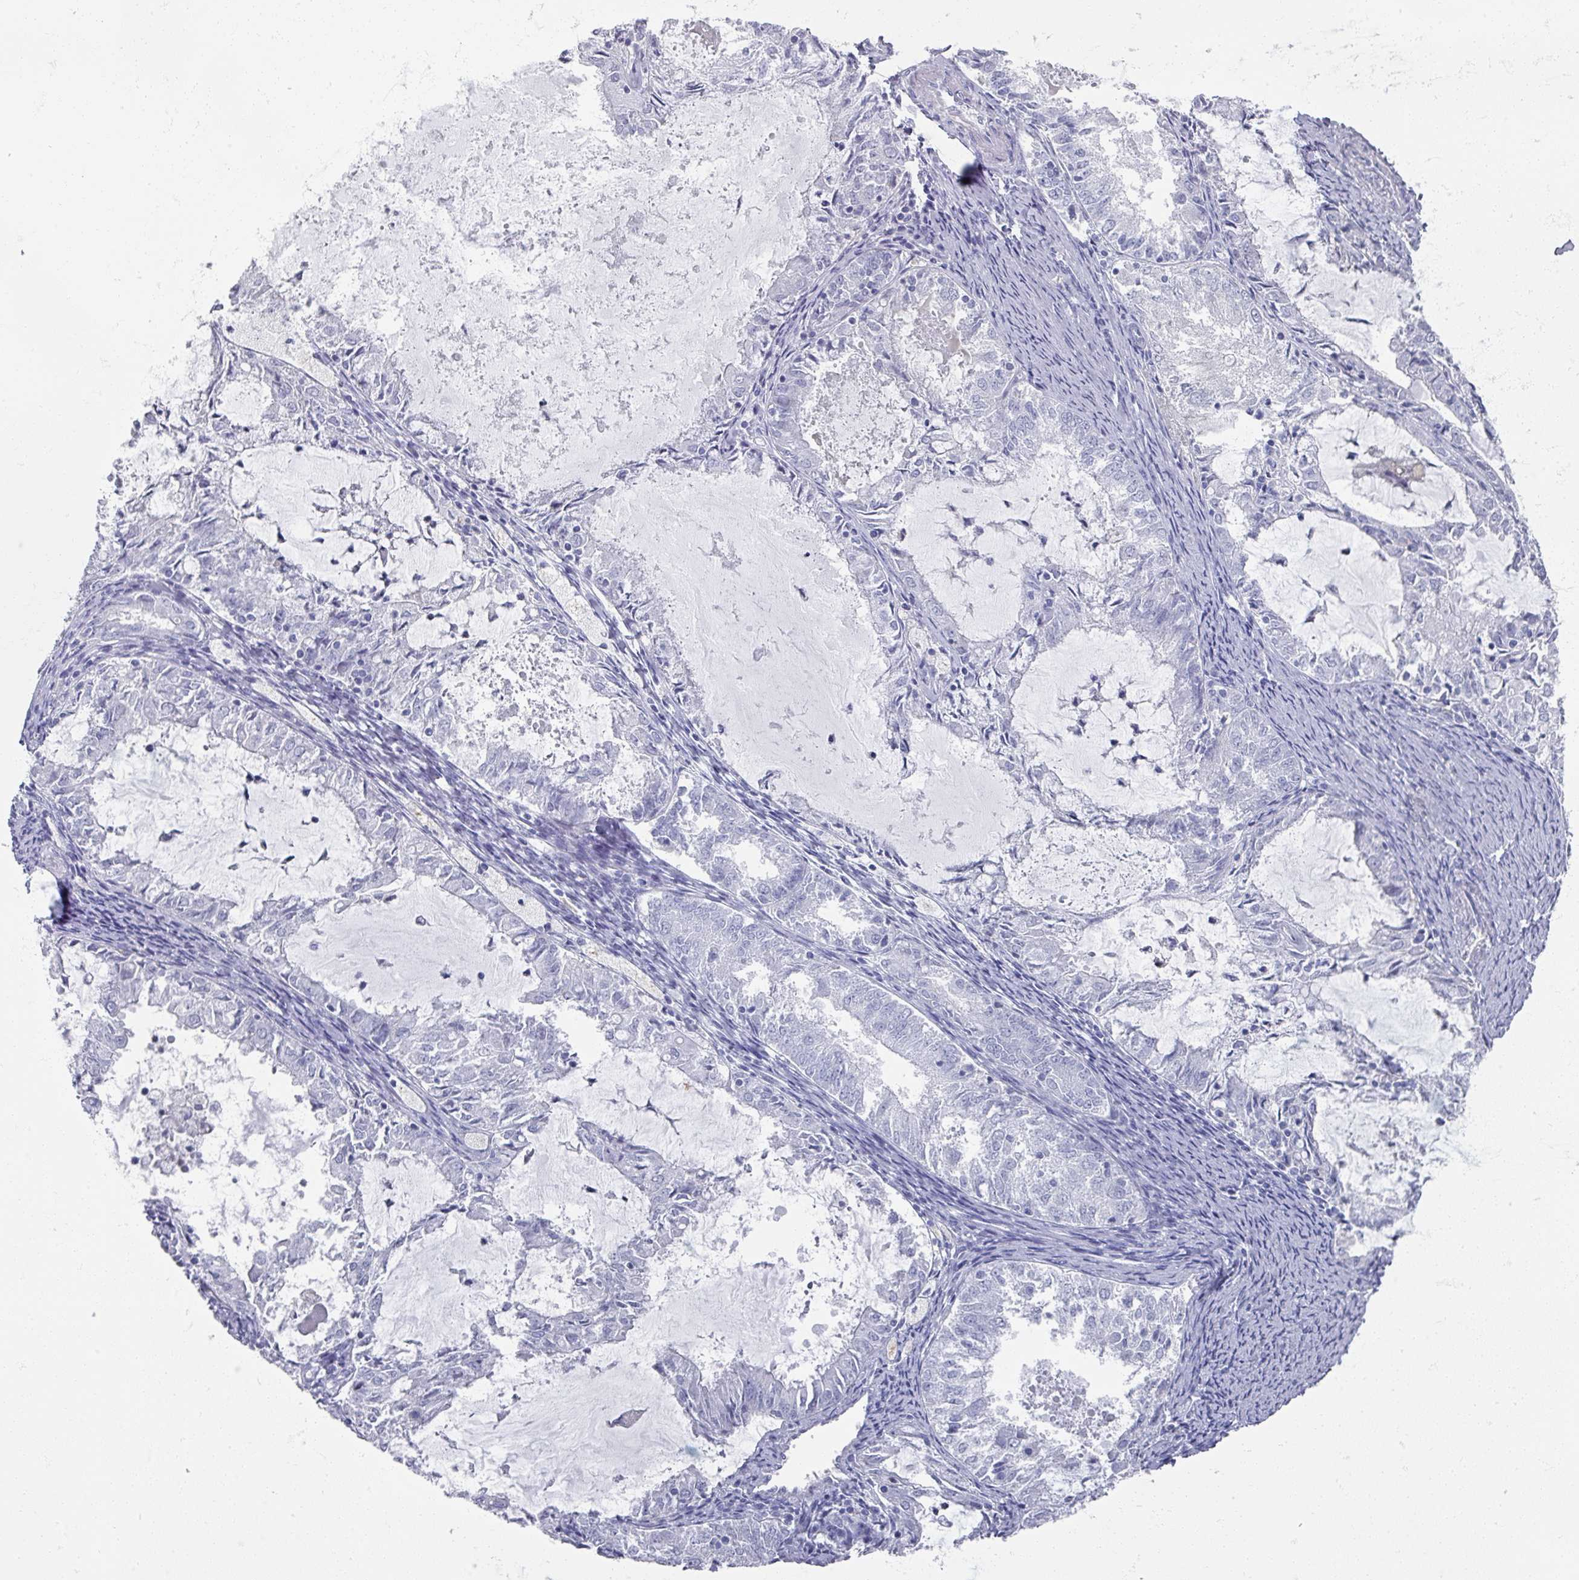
{"staining": {"intensity": "negative", "quantity": "none", "location": "none"}, "tissue": "endometrial cancer", "cell_type": "Tumor cells", "image_type": "cancer", "snomed": [{"axis": "morphology", "description": "Adenocarcinoma, NOS"}, {"axis": "topography", "description": "Endometrium"}], "caption": "There is no significant staining in tumor cells of adenocarcinoma (endometrial).", "gene": "OMG", "patient": {"sex": "female", "age": 57}}